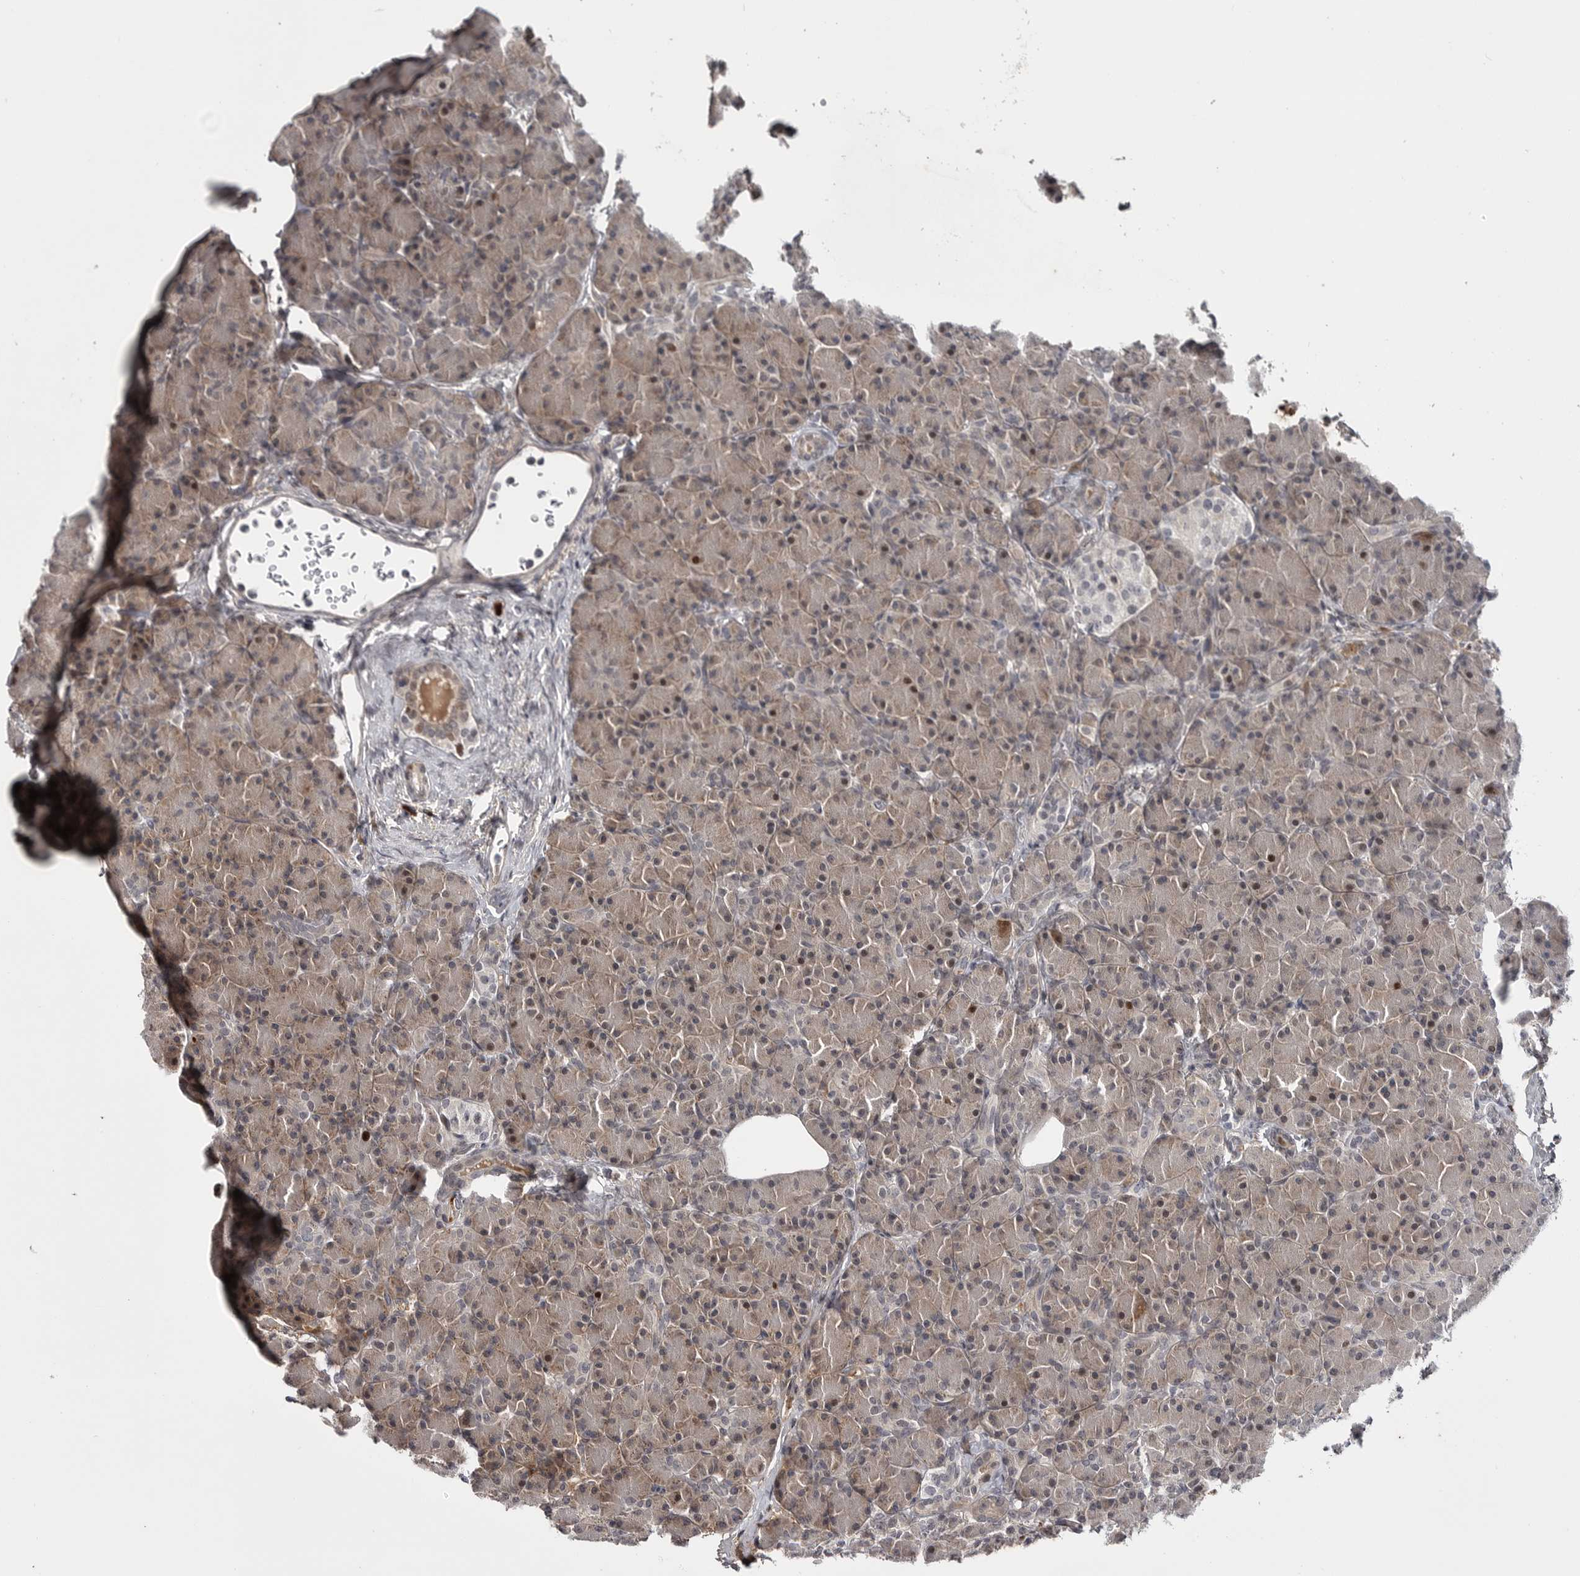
{"staining": {"intensity": "weak", "quantity": "25%-75%", "location": "cytoplasmic/membranous"}, "tissue": "pancreas", "cell_type": "Exocrine glandular cells", "image_type": "normal", "snomed": [{"axis": "morphology", "description": "Normal tissue, NOS"}, {"axis": "topography", "description": "Pancreas"}], "caption": "Pancreas was stained to show a protein in brown. There is low levels of weak cytoplasmic/membranous staining in approximately 25%-75% of exocrine glandular cells. (DAB (3,3'-diaminobenzidine) IHC with brightfield microscopy, high magnification).", "gene": "ZNF277", "patient": {"sex": "female", "age": 43}}